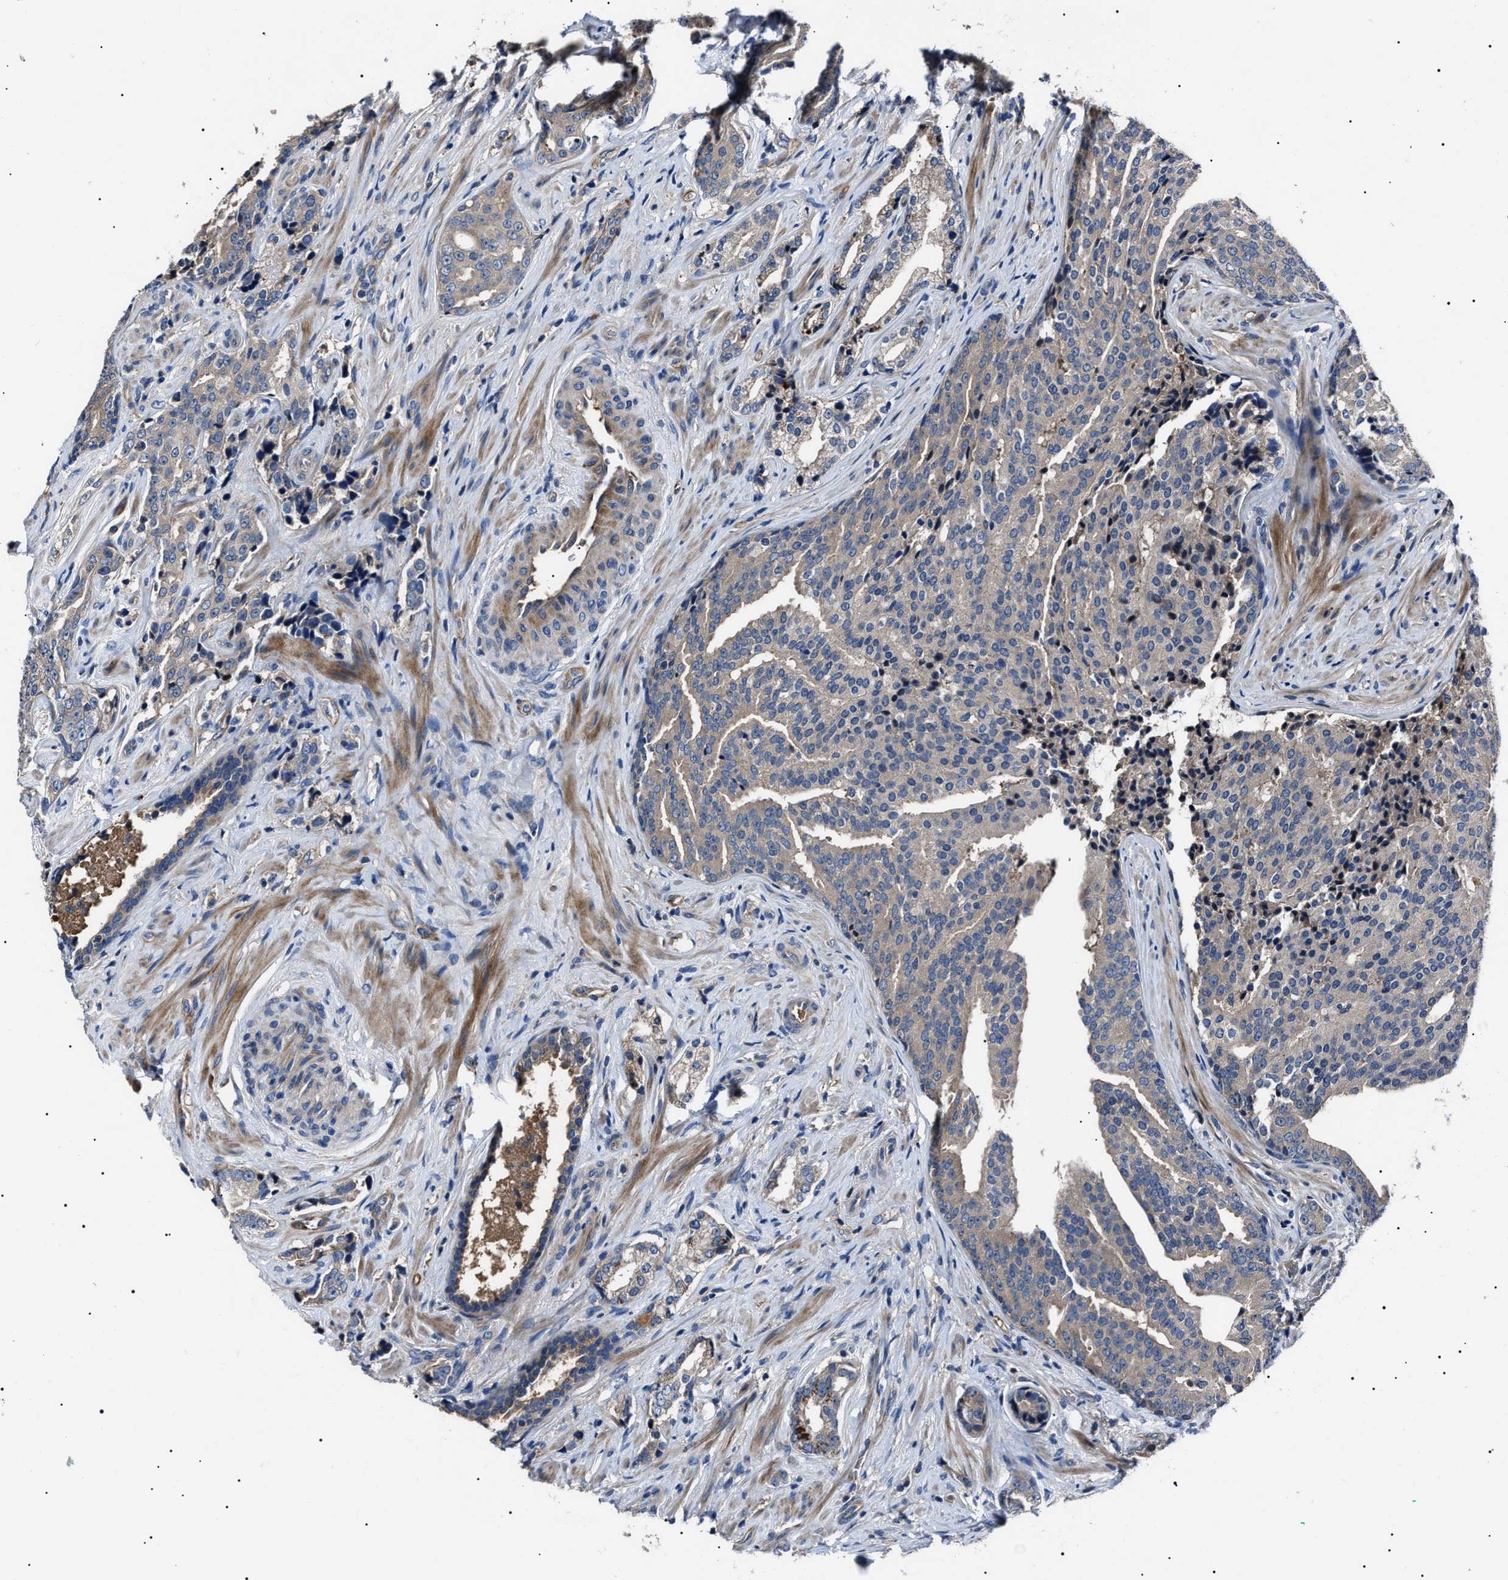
{"staining": {"intensity": "negative", "quantity": "none", "location": "none"}, "tissue": "prostate cancer", "cell_type": "Tumor cells", "image_type": "cancer", "snomed": [{"axis": "morphology", "description": "Adenocarcinoma, High grade"}, {"axis": "topography", "description": "Prostate"}], "caption": "Micrograph shows no significant protein positivity in tumor cells of adenocarcinoma (high-grade) (prostate).", "gene": "IFT81", "patient": {"sex": "male", "age": 71}}